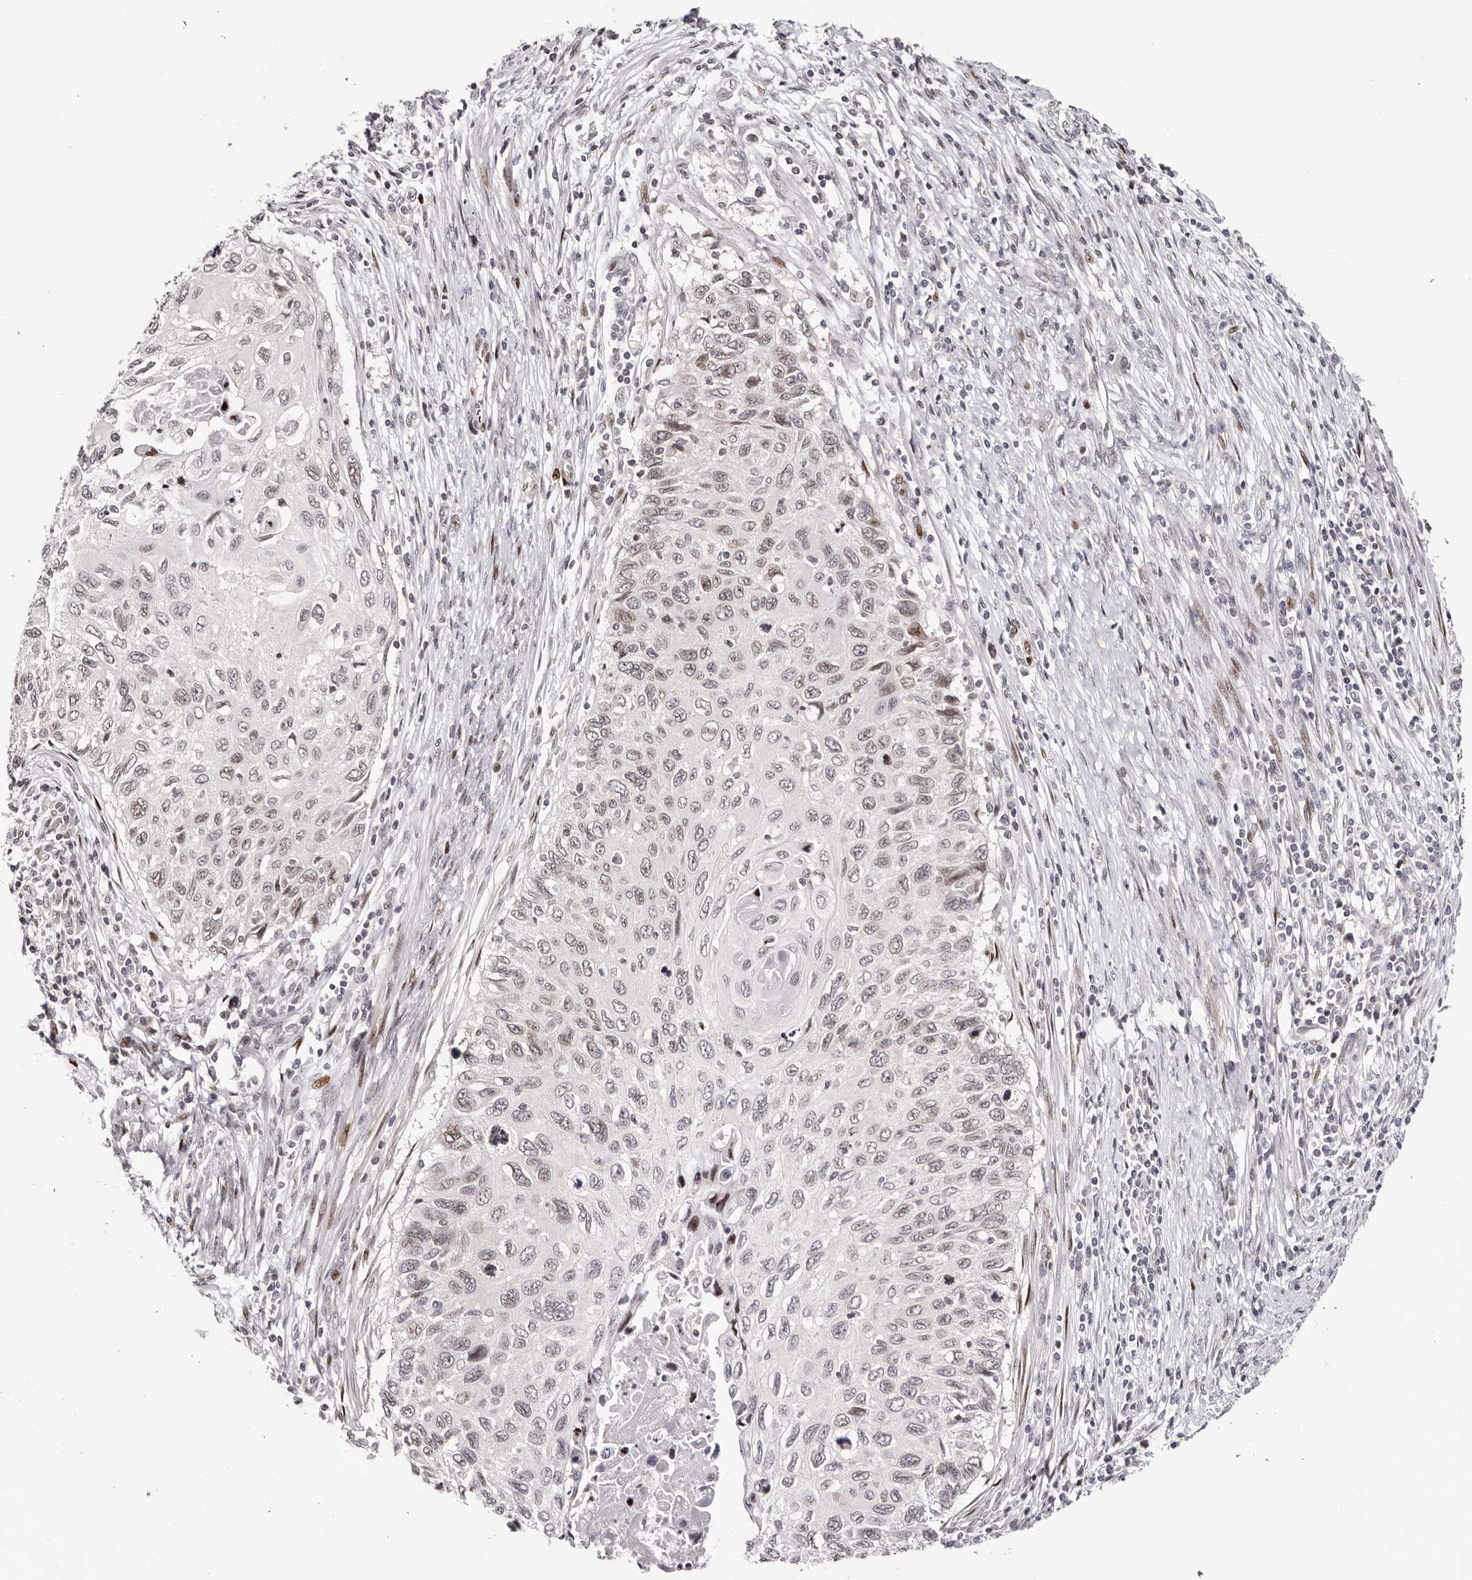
{"staining": {"intensity": "weak", "quantity": "25%-75%", "location": "nuclear"}, "tissue": "cervical cancer", "cell_type": "Tumor cells", "image_type": "cancer", "snomed": [{"axis": "morphology", "description": "Squamous cell carcinoma, NOS"}, {"axis": "topography", "description": "Cervix"}], "caption": "A photomicrograph of cervical cancer (squamous cell carcinoma) stained for a protein reveals weak nuclear brown staining in tumor cells.", "gene": "NUP153", "patient": {"sex": "female", "age": 70}}